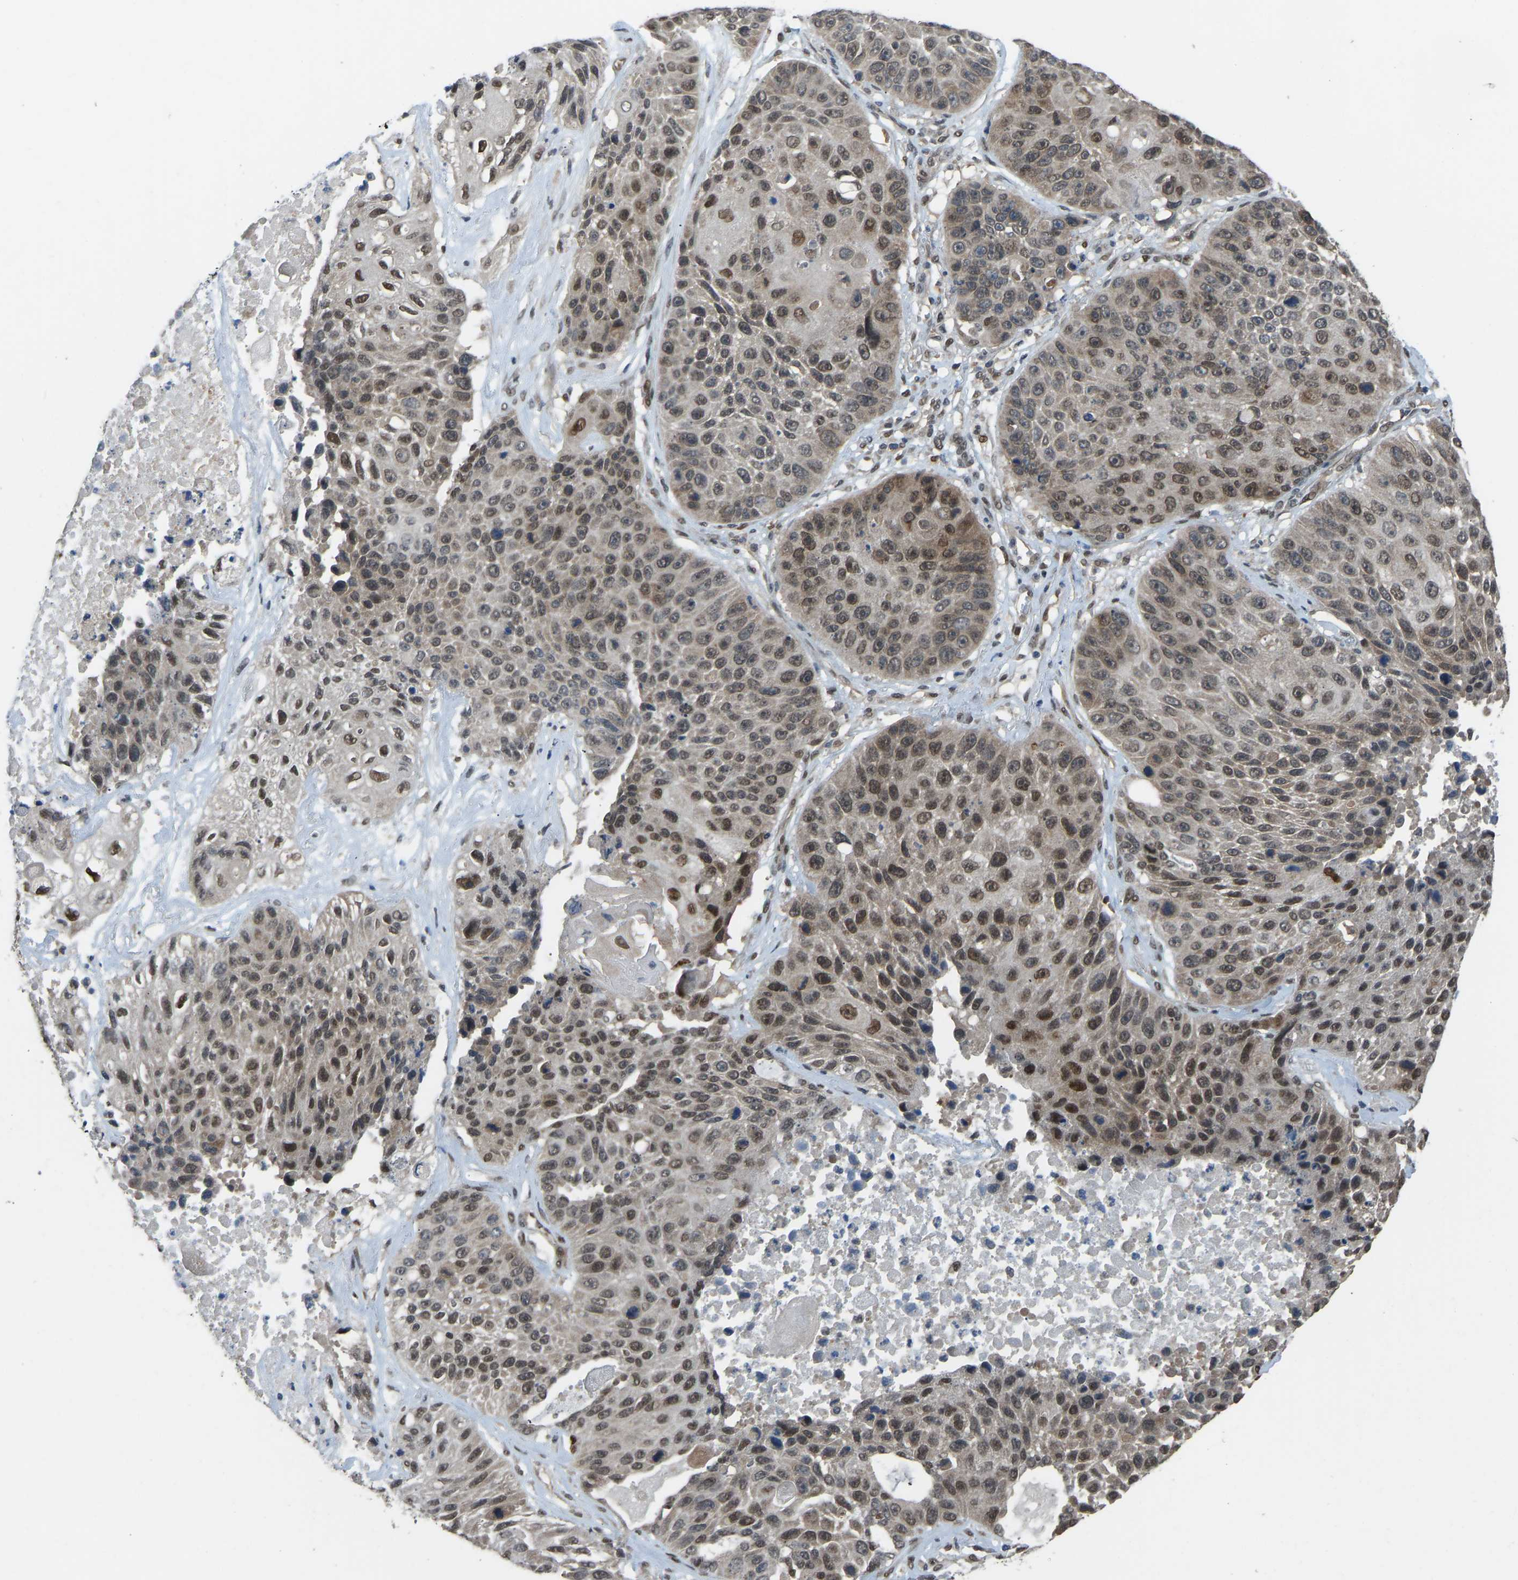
{"staining": {"intensity": "moderate", "quantity": ">75%", "location": "nuclear"}, "tissue": "lung cancer", "cell_type": "Tumor cells", "image_type": "cancer", "snomed": [{"axis": "morphology", "description": "Squamous cell carcinoma, NOS"}, {"axis": "topography", "description": "Lung"}], "caption": "The histopathology image shows staining of squamous cell carcinoma (lung), revealing moderate nuclear protein staining (brown color) within tumor cells.", "gene": "KPNA6", "patient": {"sex": "male", "age": 61}}